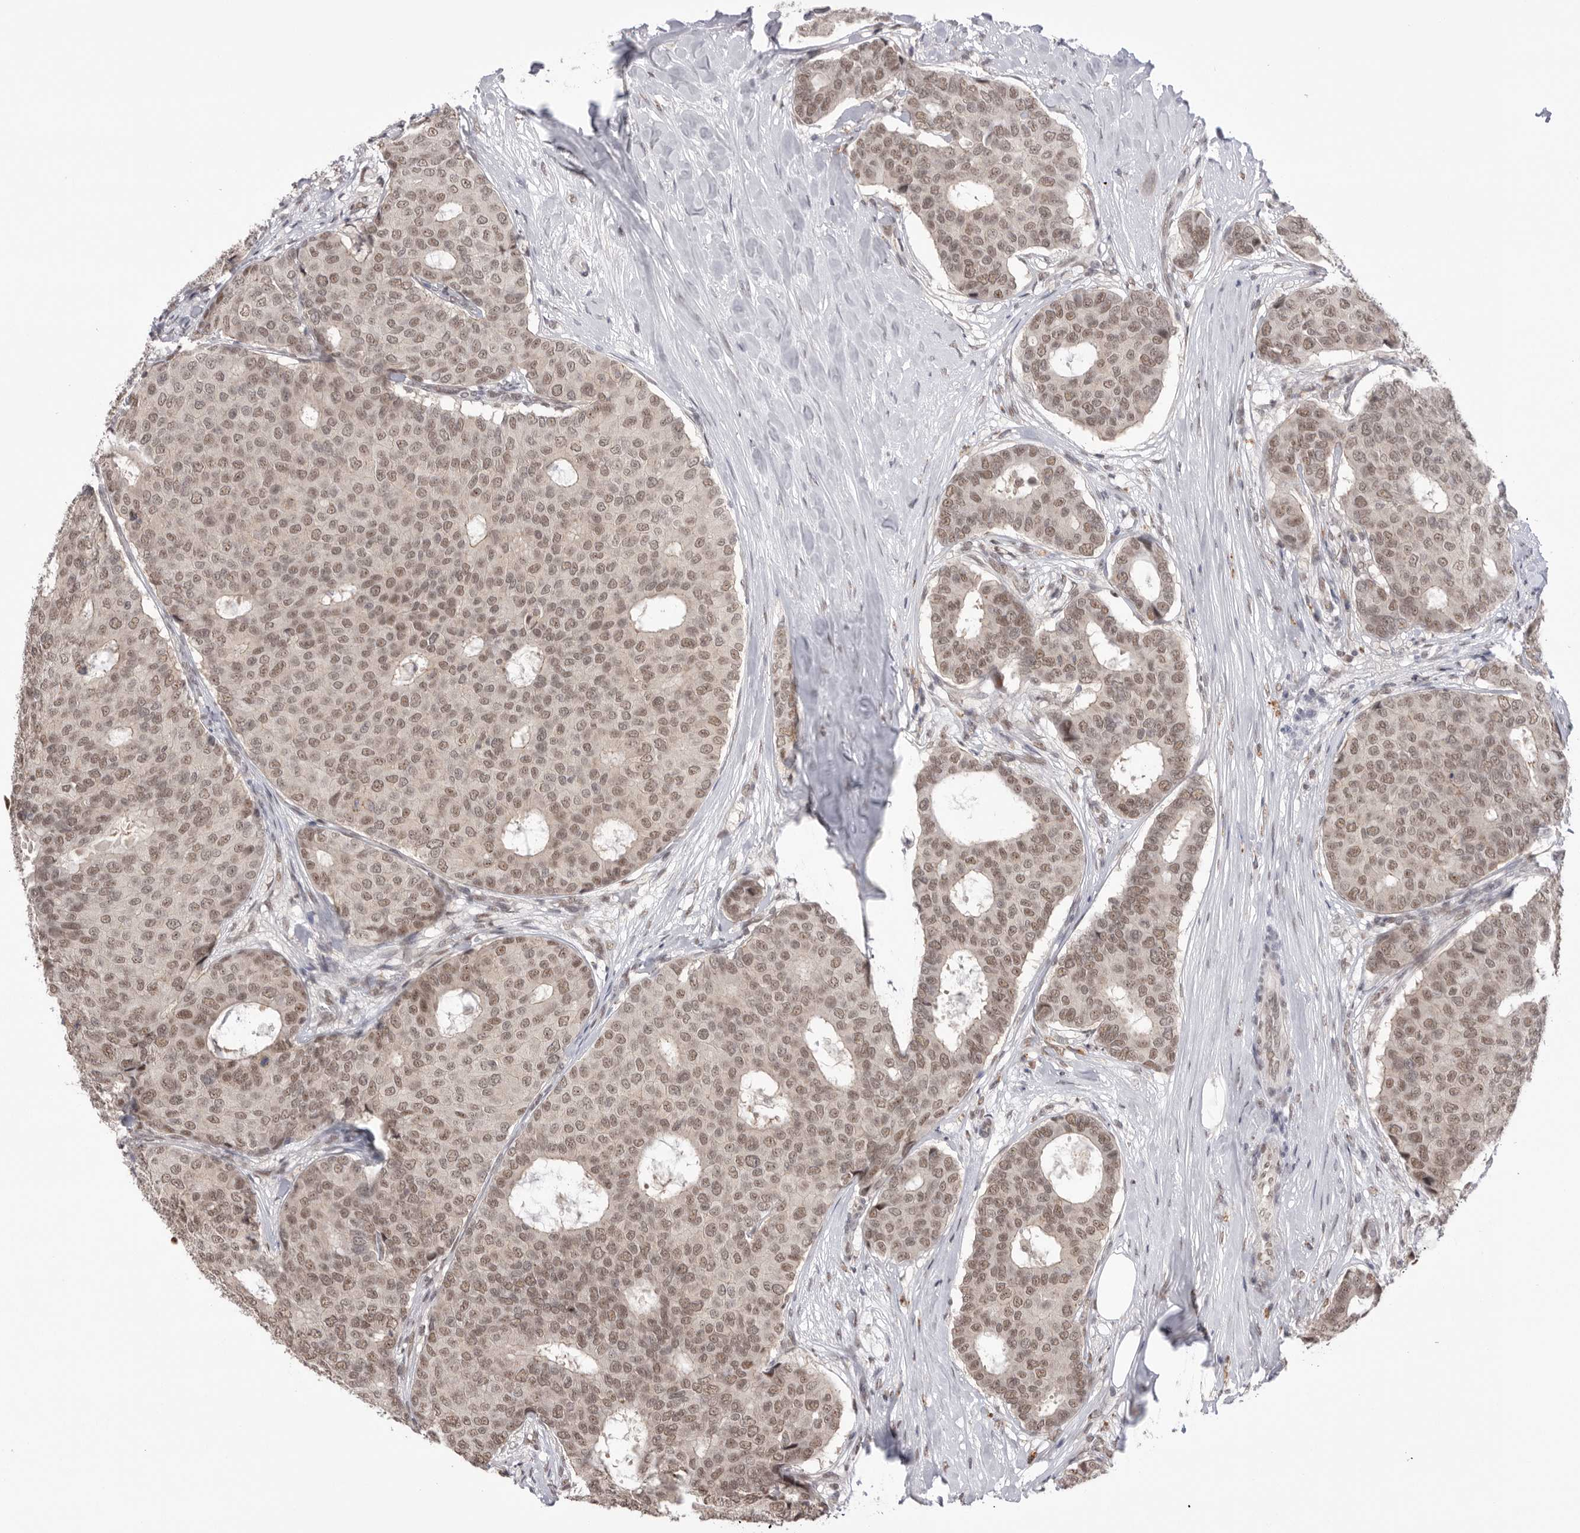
{"staining": {"intensity": "moderate", "quantity": ">75%", "location": "nuclear"}, "tissue": "breast cancer", "cell_type": "Tumor cells", "image_type": "cancer", "snomed": [{"axis": "morphology", "description": "Duct carcinoma"}, {"axis": "topography", "description": "Breast"}], "caption": "Immunohistochemical staining of infiltrating ductal carcinoma (breast) displays moderate nuclear protein expression in about >75% of tumor cells.", "gene": "BCLAF3", "patient": {"sex": "female", "age": 75}}